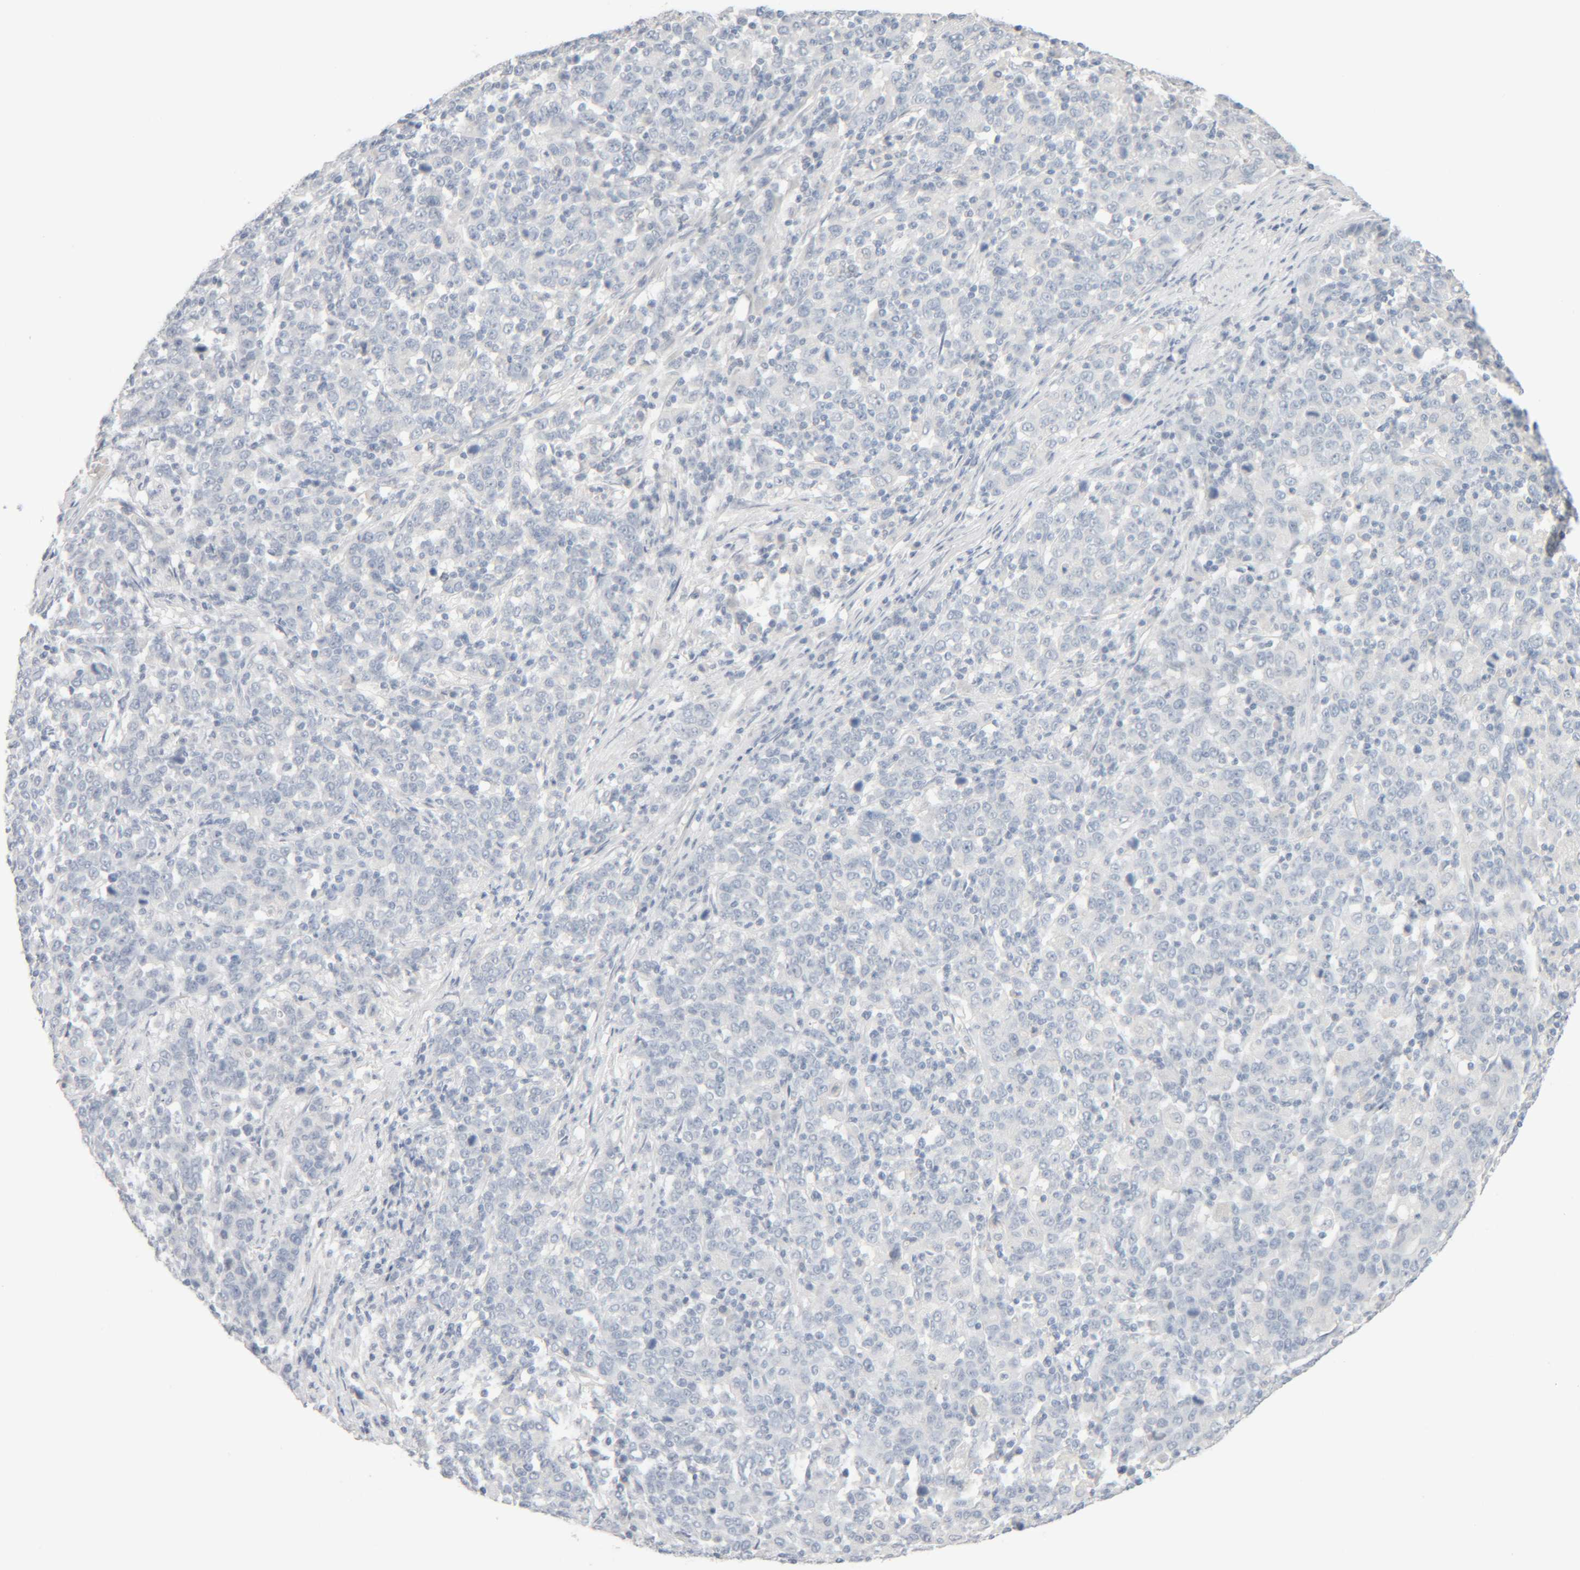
{"staining": {"intensity": "negative", "quantity": "none", "location": "none"}, "tissue": "stomach cancer", "cell_type": "Tumor cells", "image_type": "cancer", "snomed": [{"axis": "morphology", "description": "Adenocarcinoma, NOS"}, {"axis": "topography", "description": "Stomach, upper"}], "caption": "Immunohistochemistry (IHC) of stomach cancer (adenocarcinoma) demonstrates no expression in tumor cells.", "gene": "RIDA", "patient": {"sex": "male", "age": 69}}